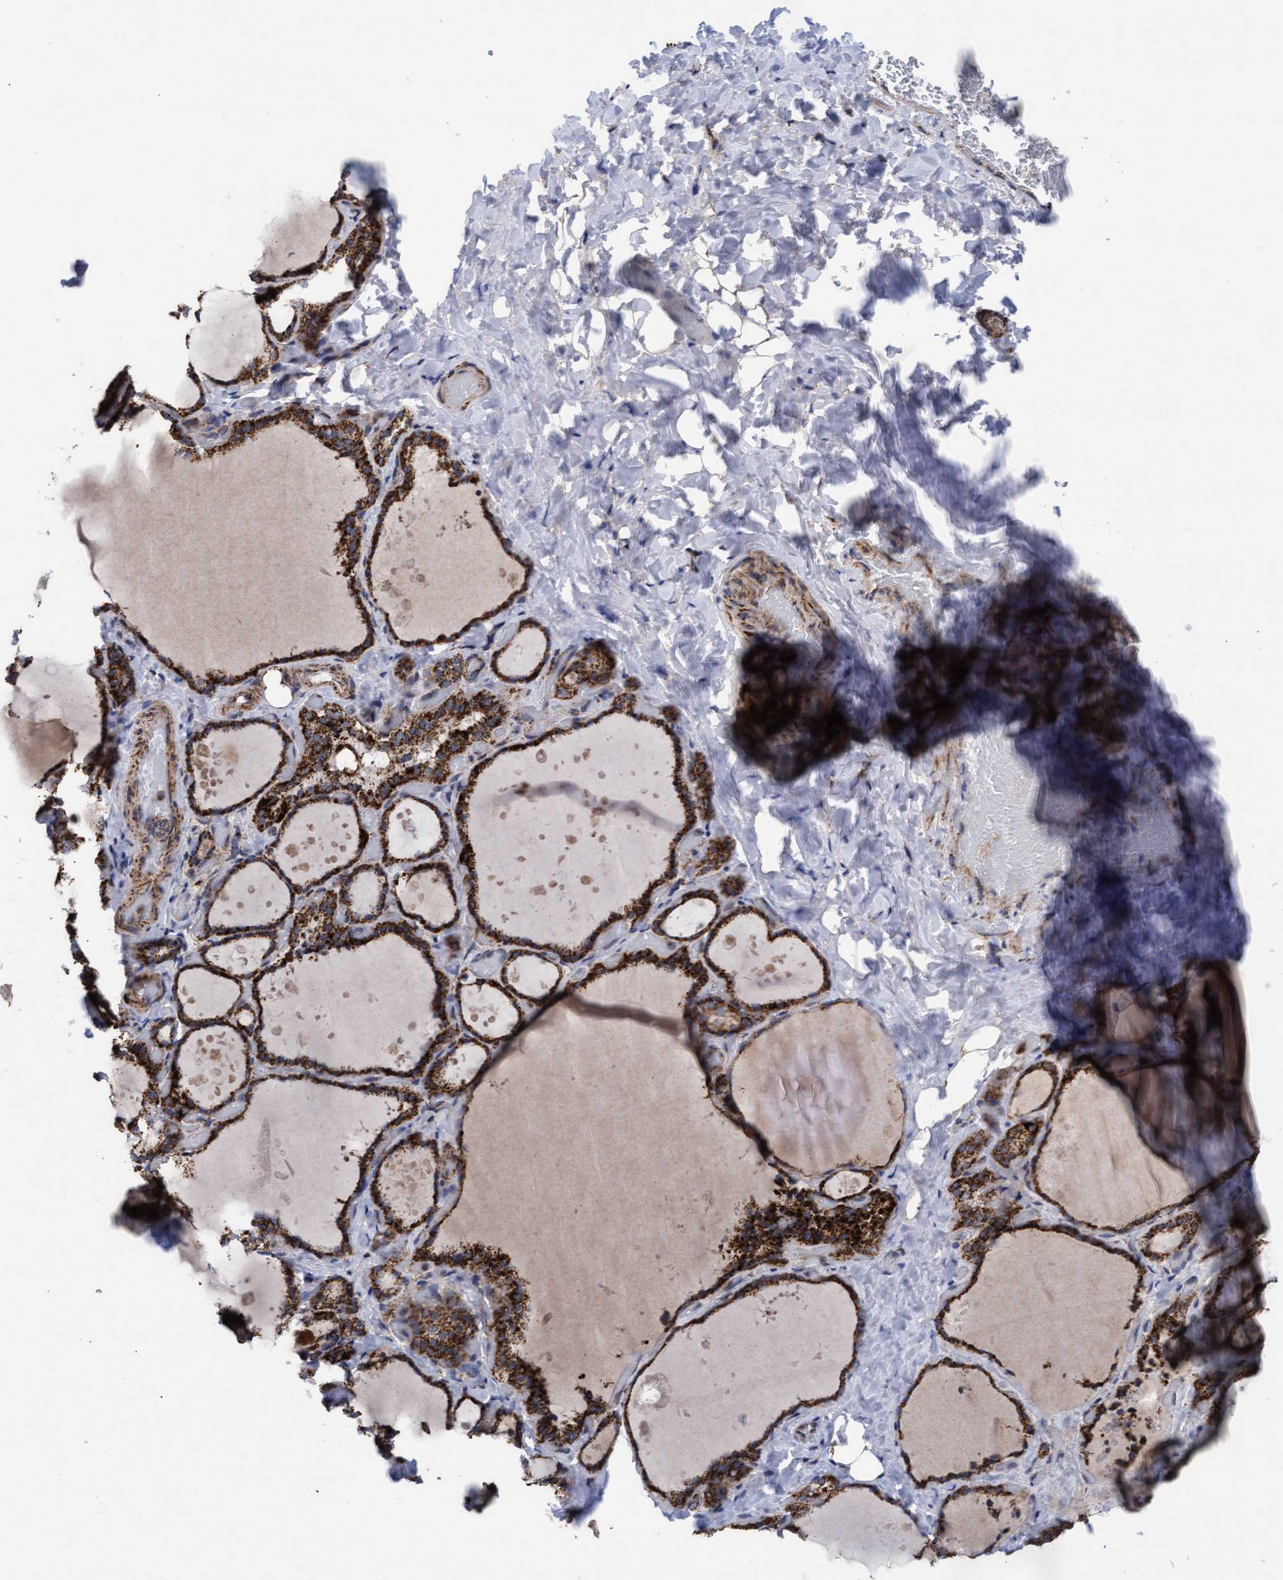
{"staining": {"intensity": "strong", "quantity": ">75%", "location": "cytoplasmic/membranous"}, "tissue": "thyroid gland", "cell_type": "Glandular cells", "image_type": "normal", "snomed": [{"axis": "morphology", "description": "Normal tissue, NOS"}, {"axis": "topography", "description": "Thyroid gland"}], "caption": "Protein expression analysis of benign thyroid gland shows strong cytoplasmic/membranous staining in approximately >75% of glandular cells. Nuclei are stained in blue.", "gene": "MRPL38", "patient": {"sex": "female", "age": 44}}